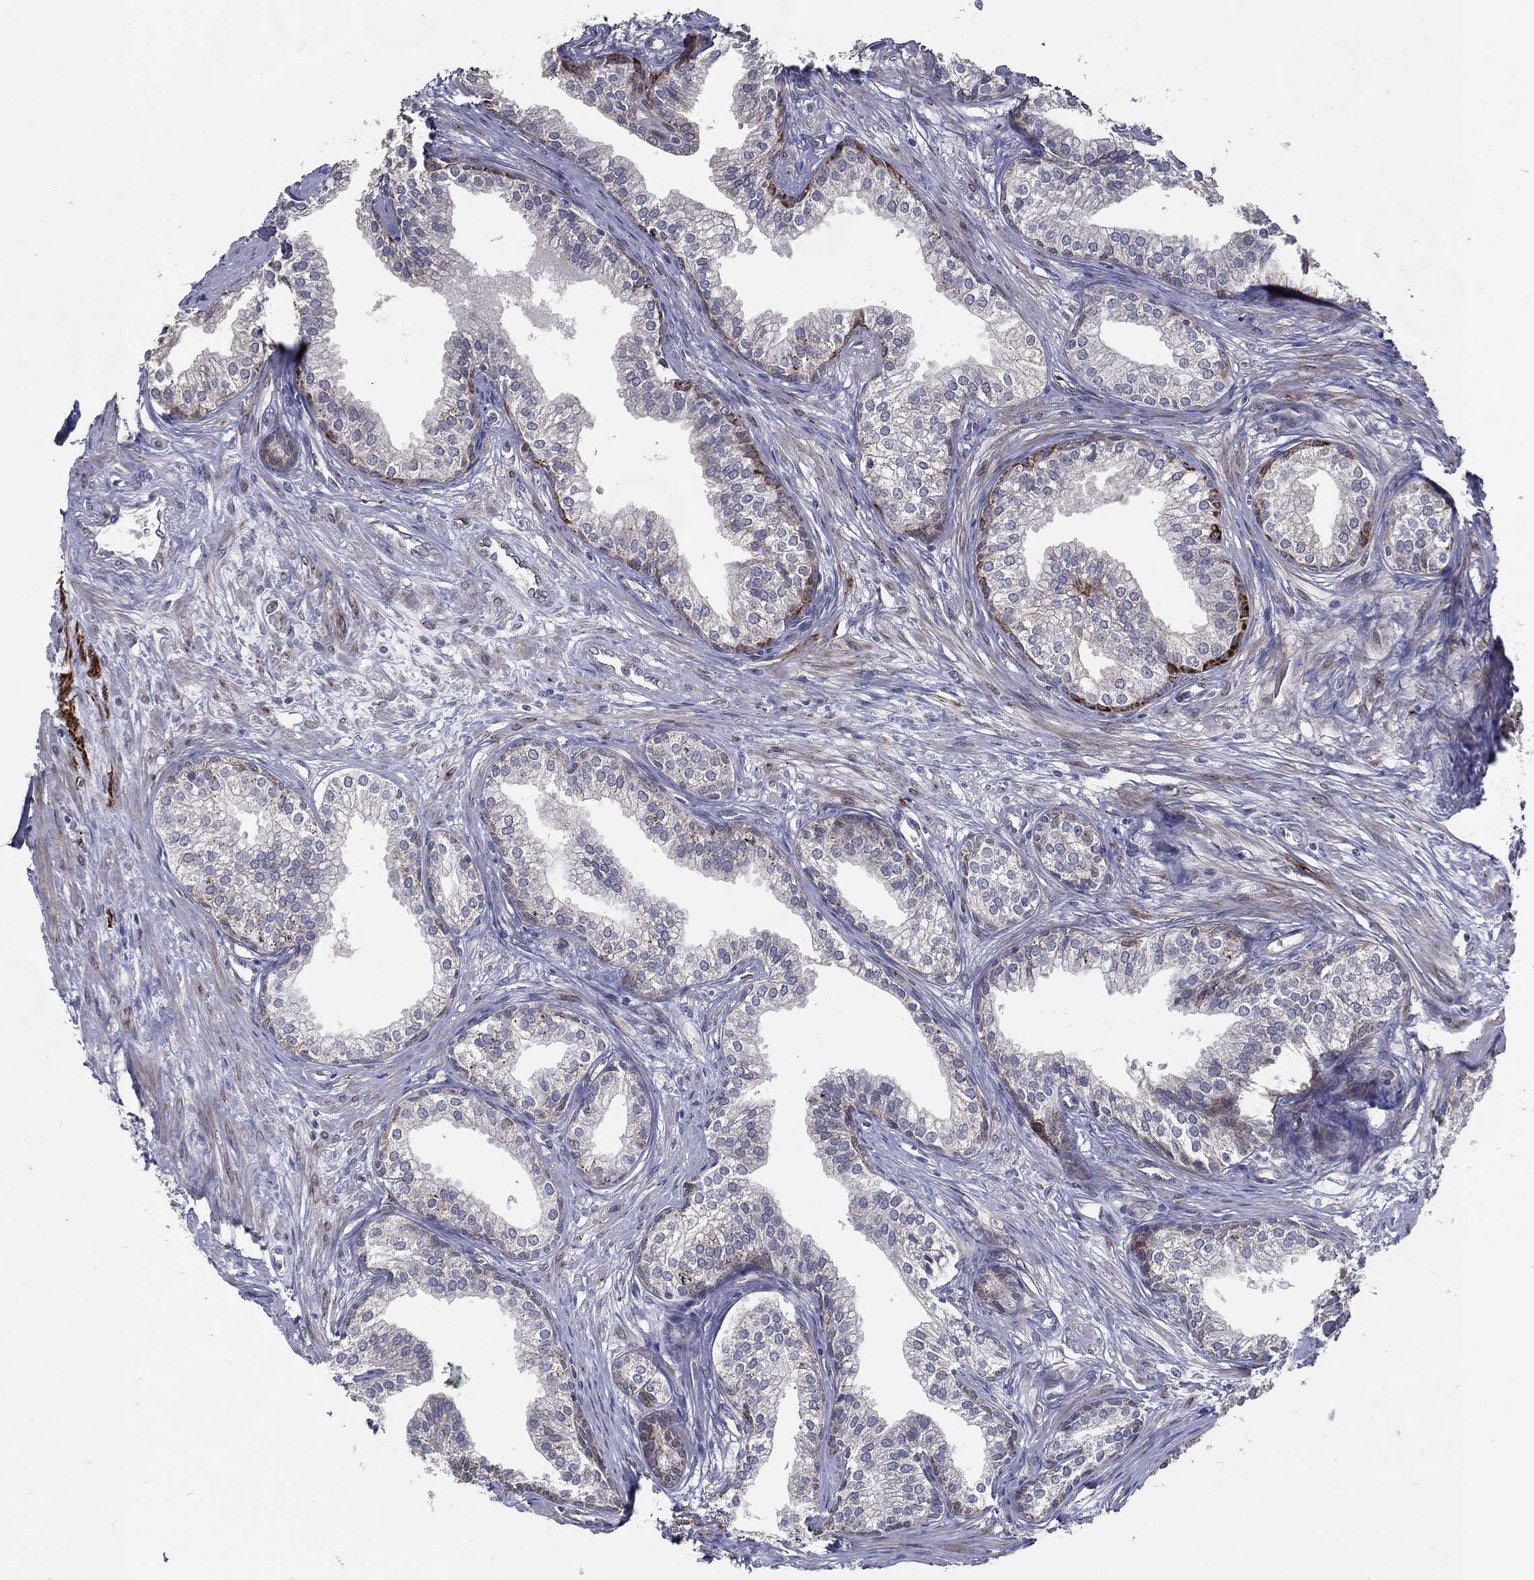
{"staining": {"intensity": "moderate", "quantity": "<25%", "location": "cytoplasmic/membranous"}, "tissue": "prostate", "cell_type": "Glandular cells", "image_type": "normal", "snomed": [{"axis": "morphology", "description": "Normal tissue, NOS"}, {"axis": "topography", "description": "Prostate"}], "caption": "Glandular cells exhibit low levels of moderate cytoplasmic/membranous staining in approximately <25% of cells in normal prostate. The staining was performed using DAB (3,3'-diaminobenzidine), with brown indicating positive protein expression. Nuclei are stained blue with hematoxylin.", "gene": "ARHGAP11A", "patient": {"sex": "male", "age": 65}}